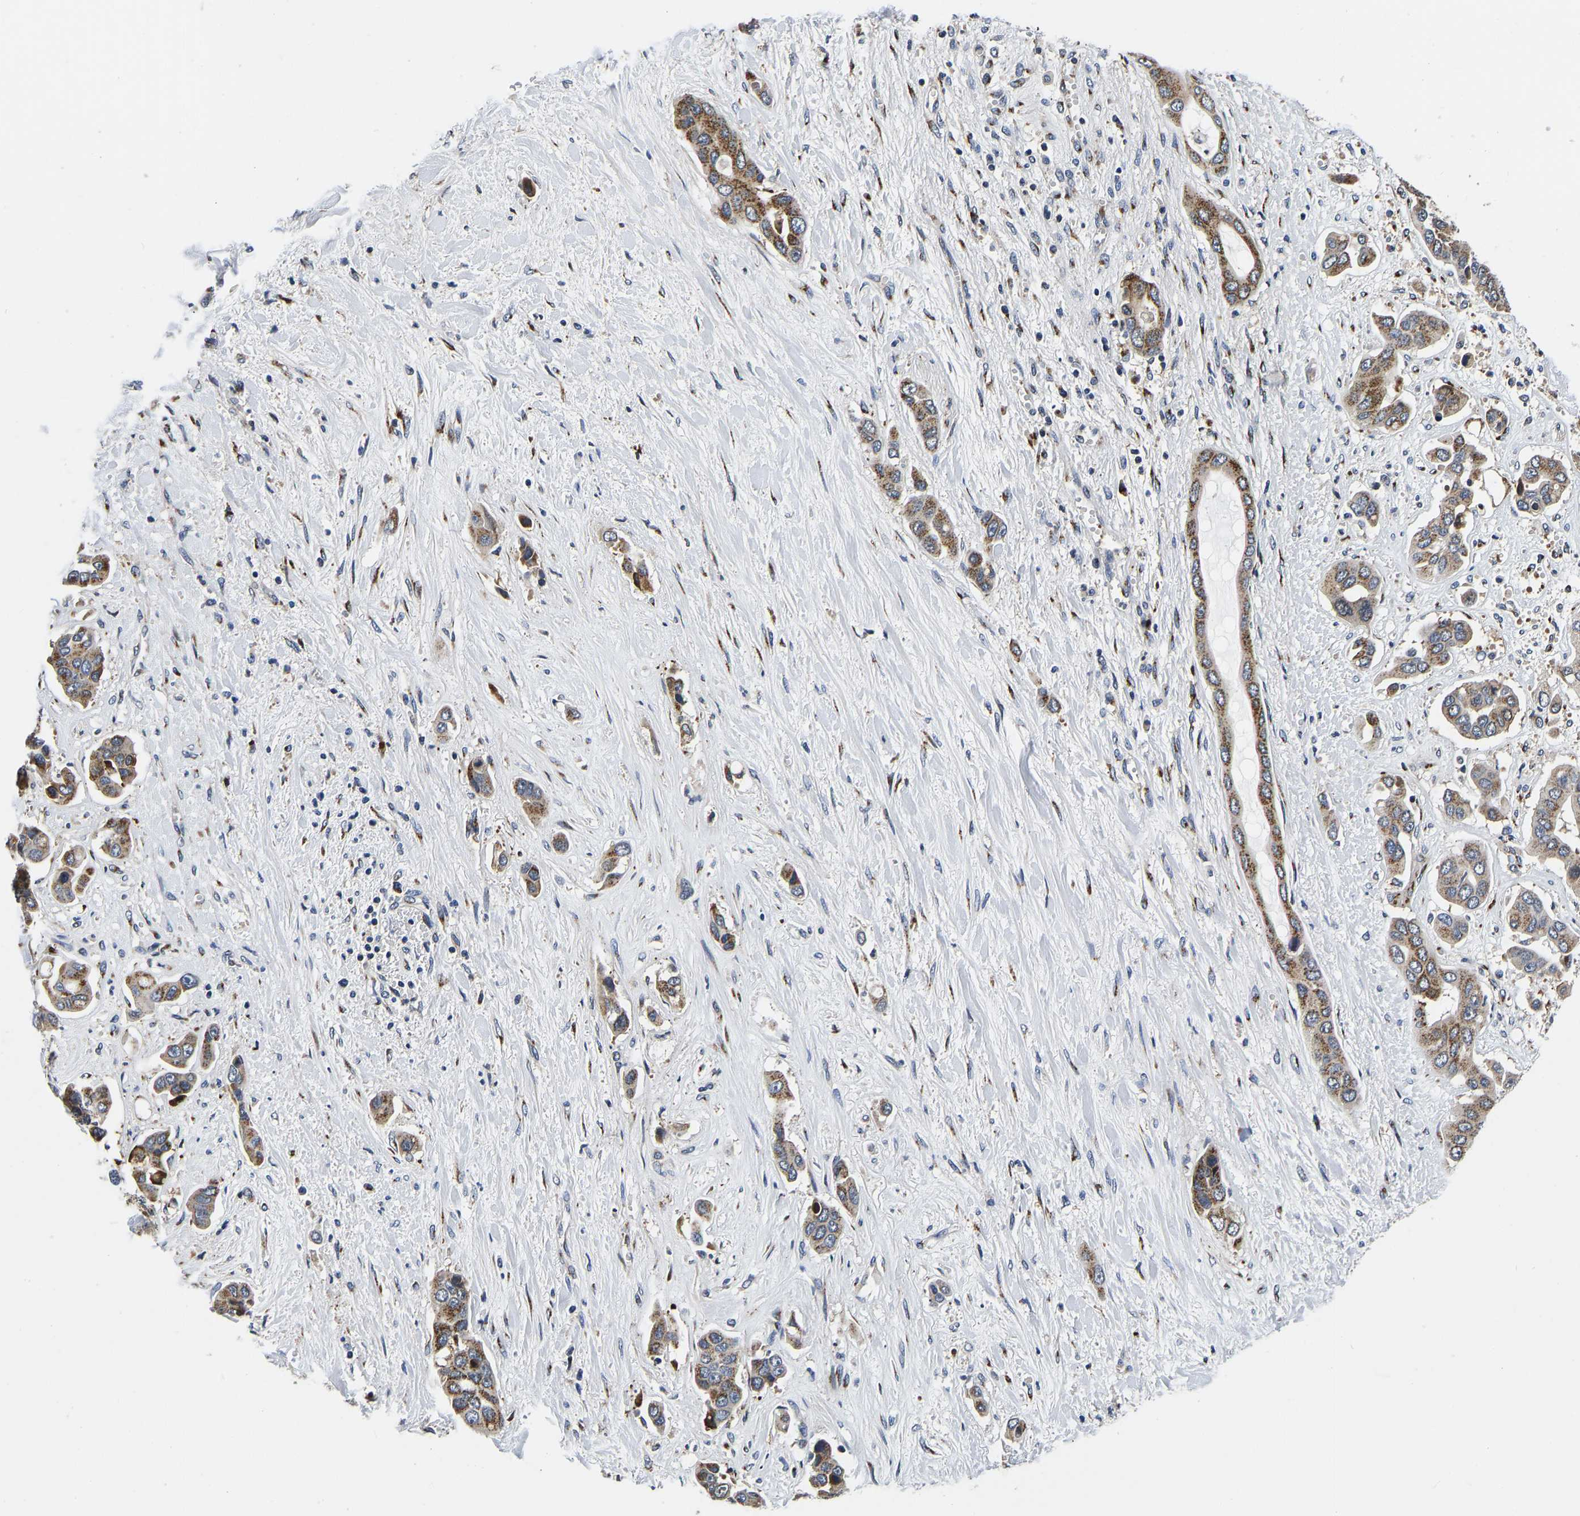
{"staining": {"intensity": "moderate", "quantity": ">75%", "location": "cytoplasmic/membranous"}, "tissue": "liver cancer", "cell_type": "Tumor cells", "image_type": "cancer", "snomed": [{"axis": "morphology", "description": "Cholangiocarcinoma"}, {"axis": "topography", "description": "Liver"}], "caption": "Cholangiocarcinoma (liver) stained with a protein marker exhibits moderate staining in tumor cells.", "gene": "RABAC1", "patient": {"sex": "female", "age": 52}}